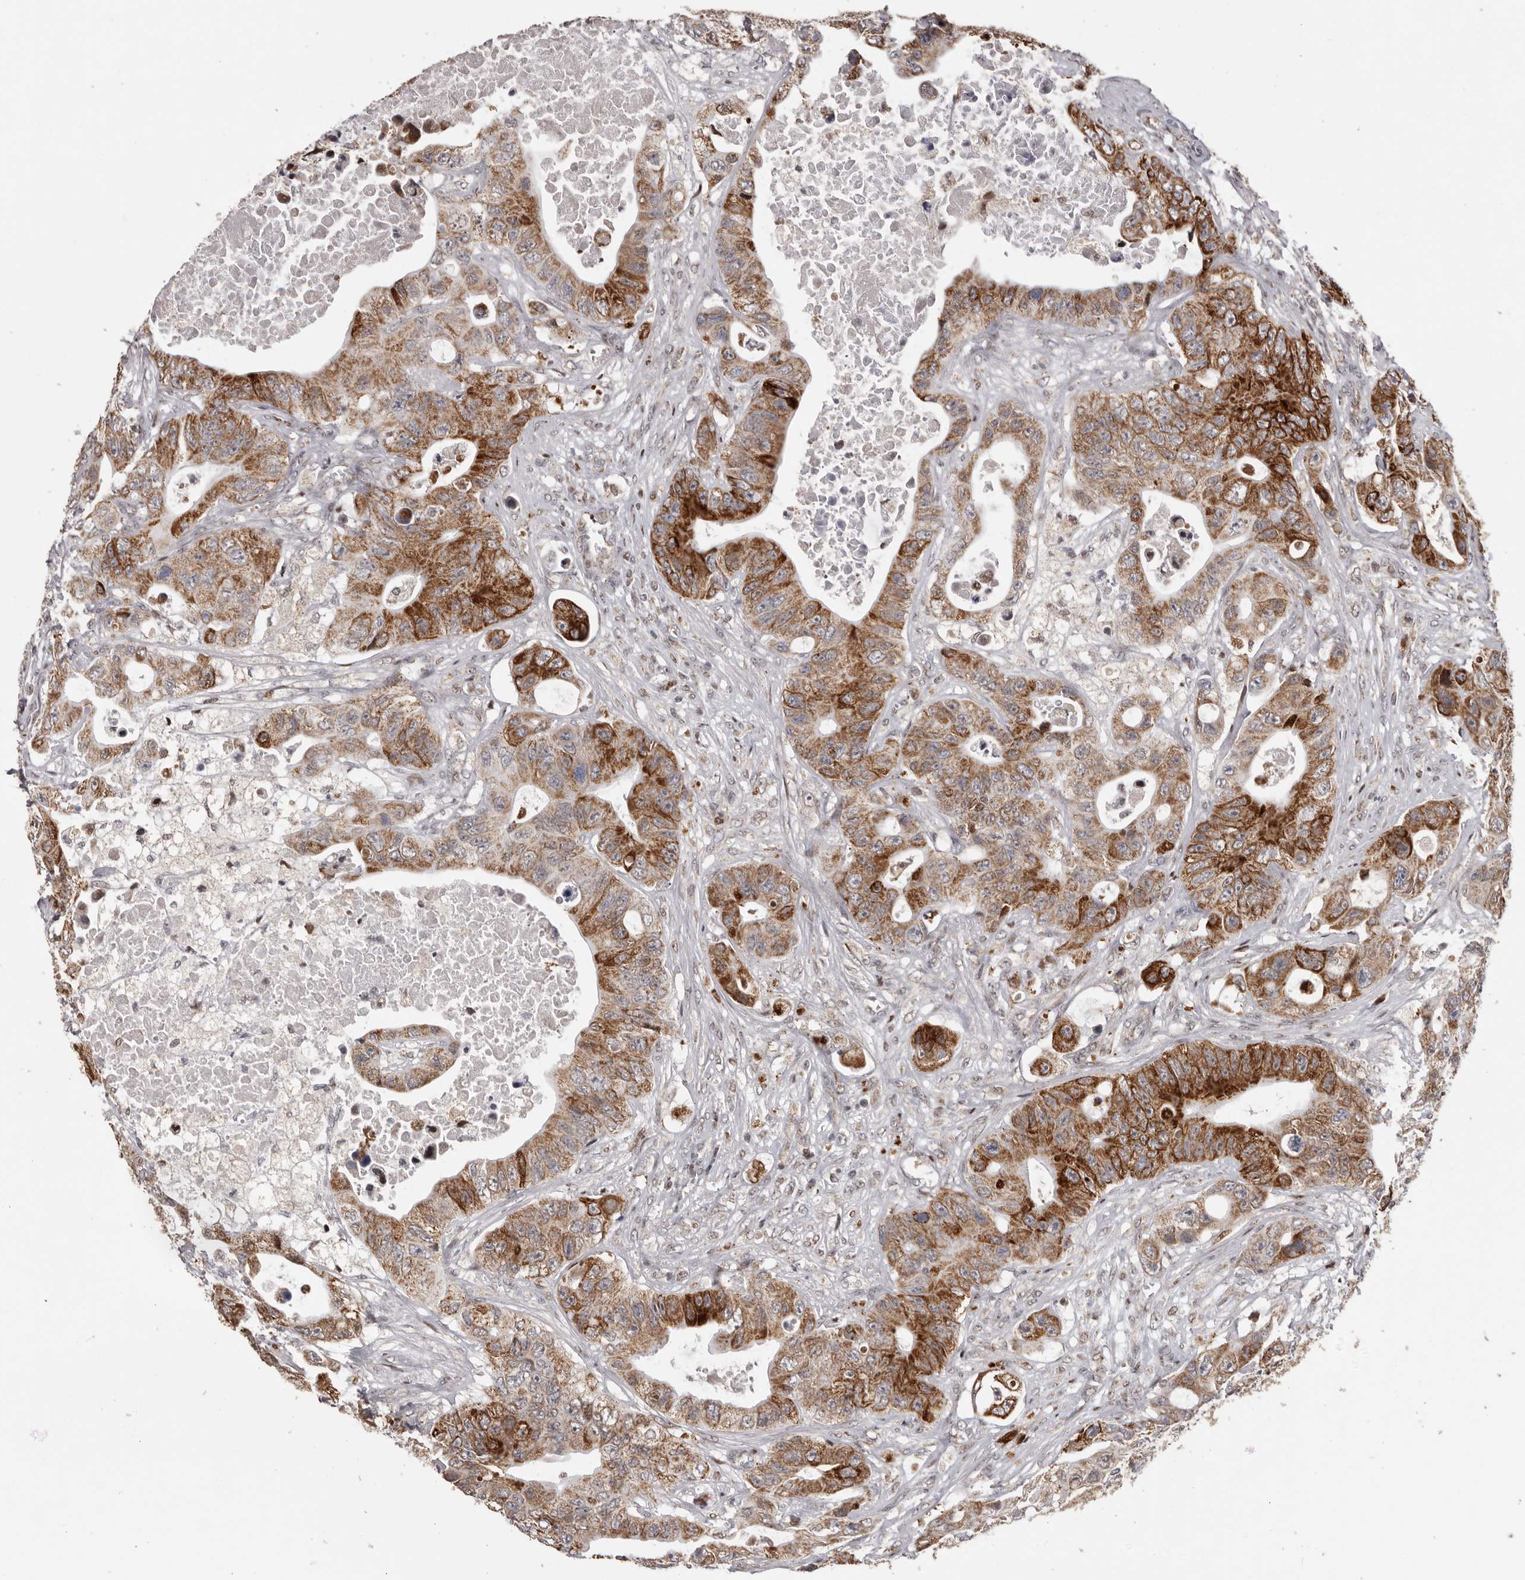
{"staining": {"intensity": "strong", "quantity": ">75%", "location": "cytoplasmic/membranous"}, "tissue": "colorectal cancer", "cell_type": "Tumor cells", "image_type": "cancer", "snomed": [{"axis": "morphology", "description": "Adenocarcinoma, NOS"}, {"axis": "topography", "description": "Colon"}], "caption": "Tumor cells show strong cytoplasmic/membranous staining in about >75% of cells in colorectal cancer. (brown staining indicates protein expression, while blue staining denotes nuclei).", "gene": "C17orf99", "patient": {"sex": "female", "age": 46}}